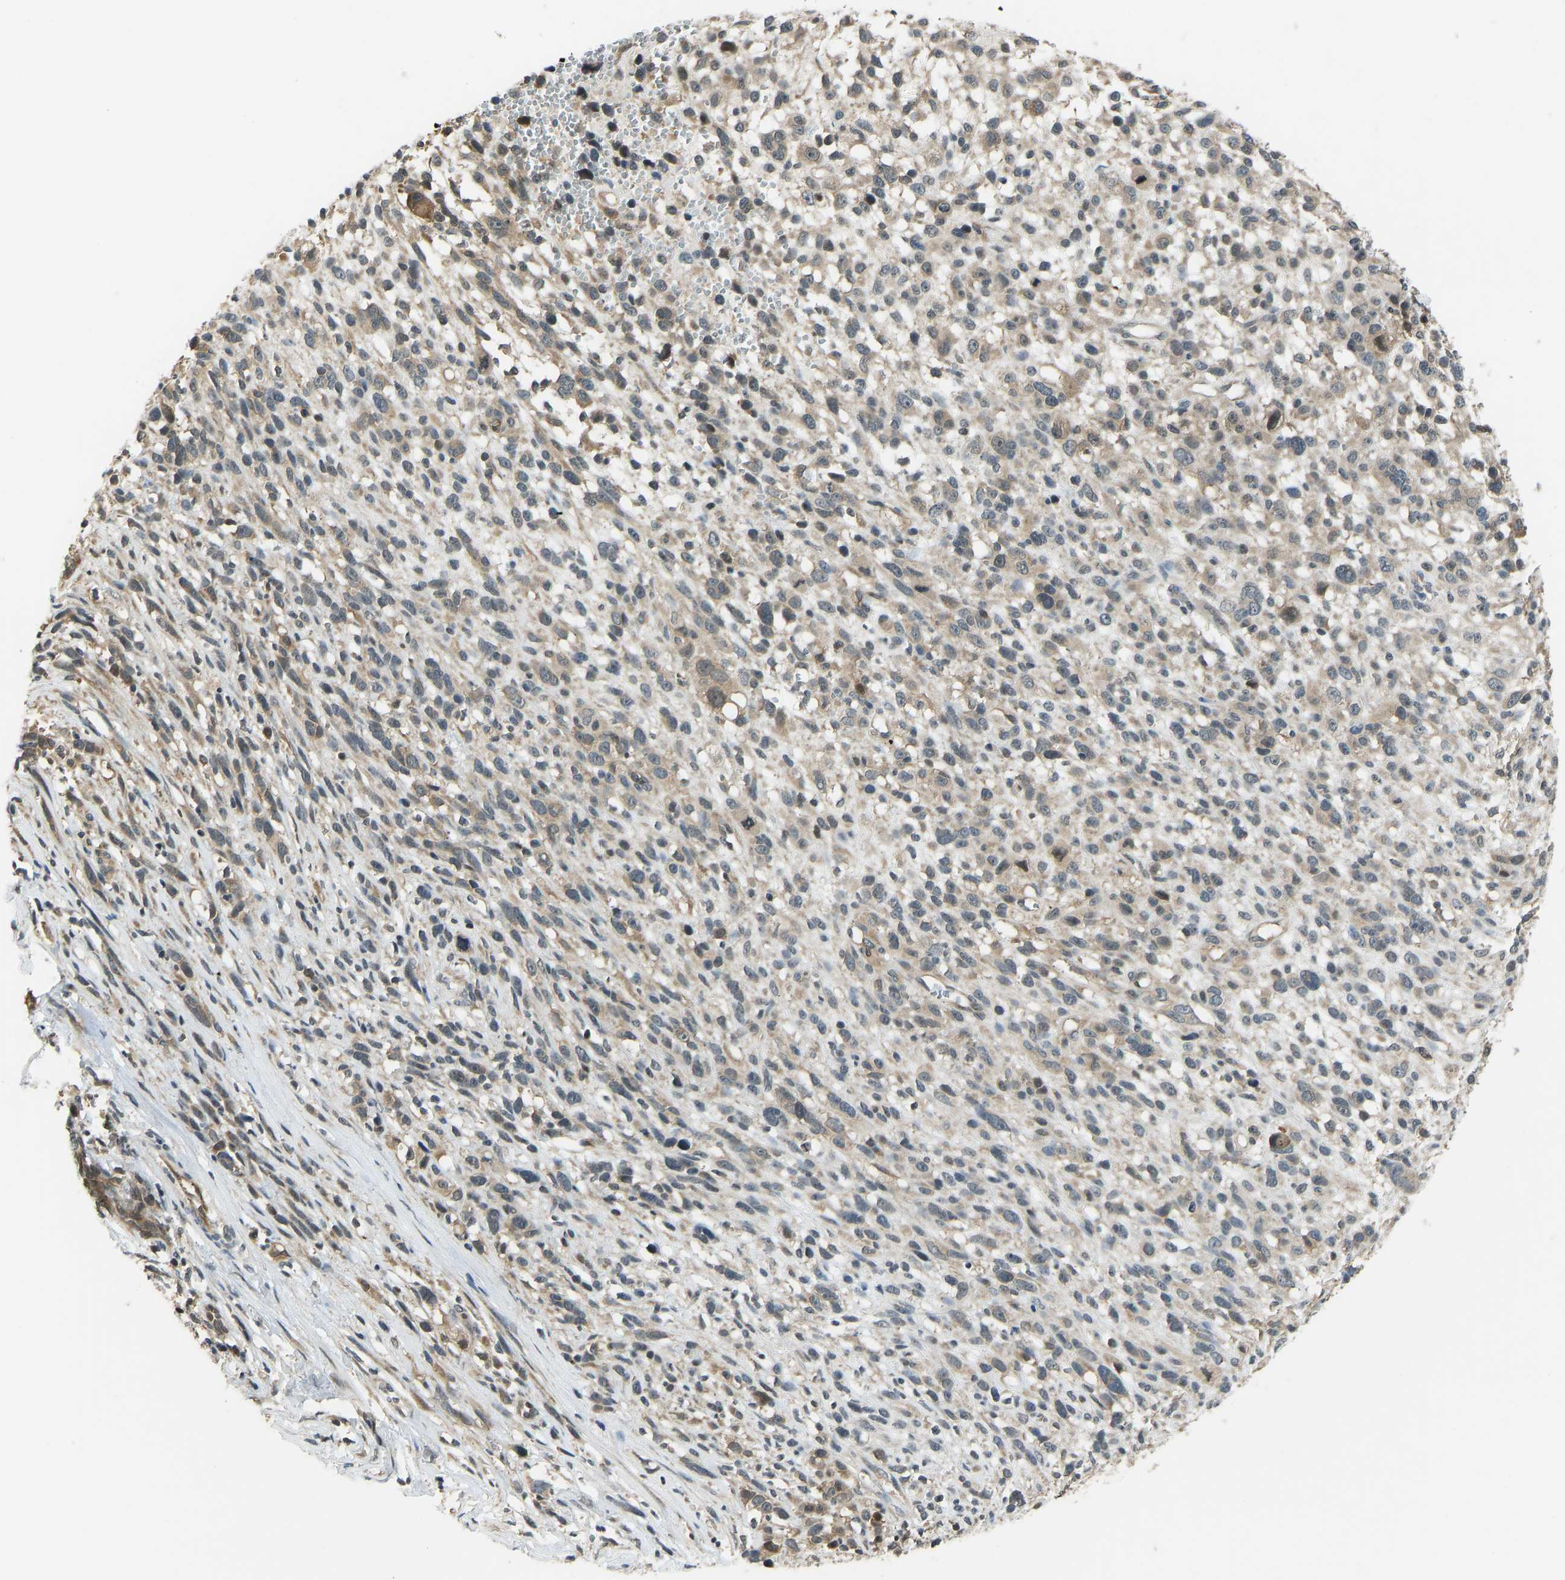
{"staining": {"intensity": "moderate", "quantity": "<25%", "location": "cytoplasmic/membranous"}, "tissue": "melanoma", "cell_type": "Tumor cells", "image_type": "cancer", "snomed": [{"axis": "morphology", "description": "Malignant melanoma, NOS"}, {"axis": "topography", "description": "Skin"}], "caption": "Malignant melanoma stained for a protein shows moderate cytoplasmic/membranous positivity in tumor cells.", "gene": "CCT8", "patient": {"sex": "female", "age": 55}}